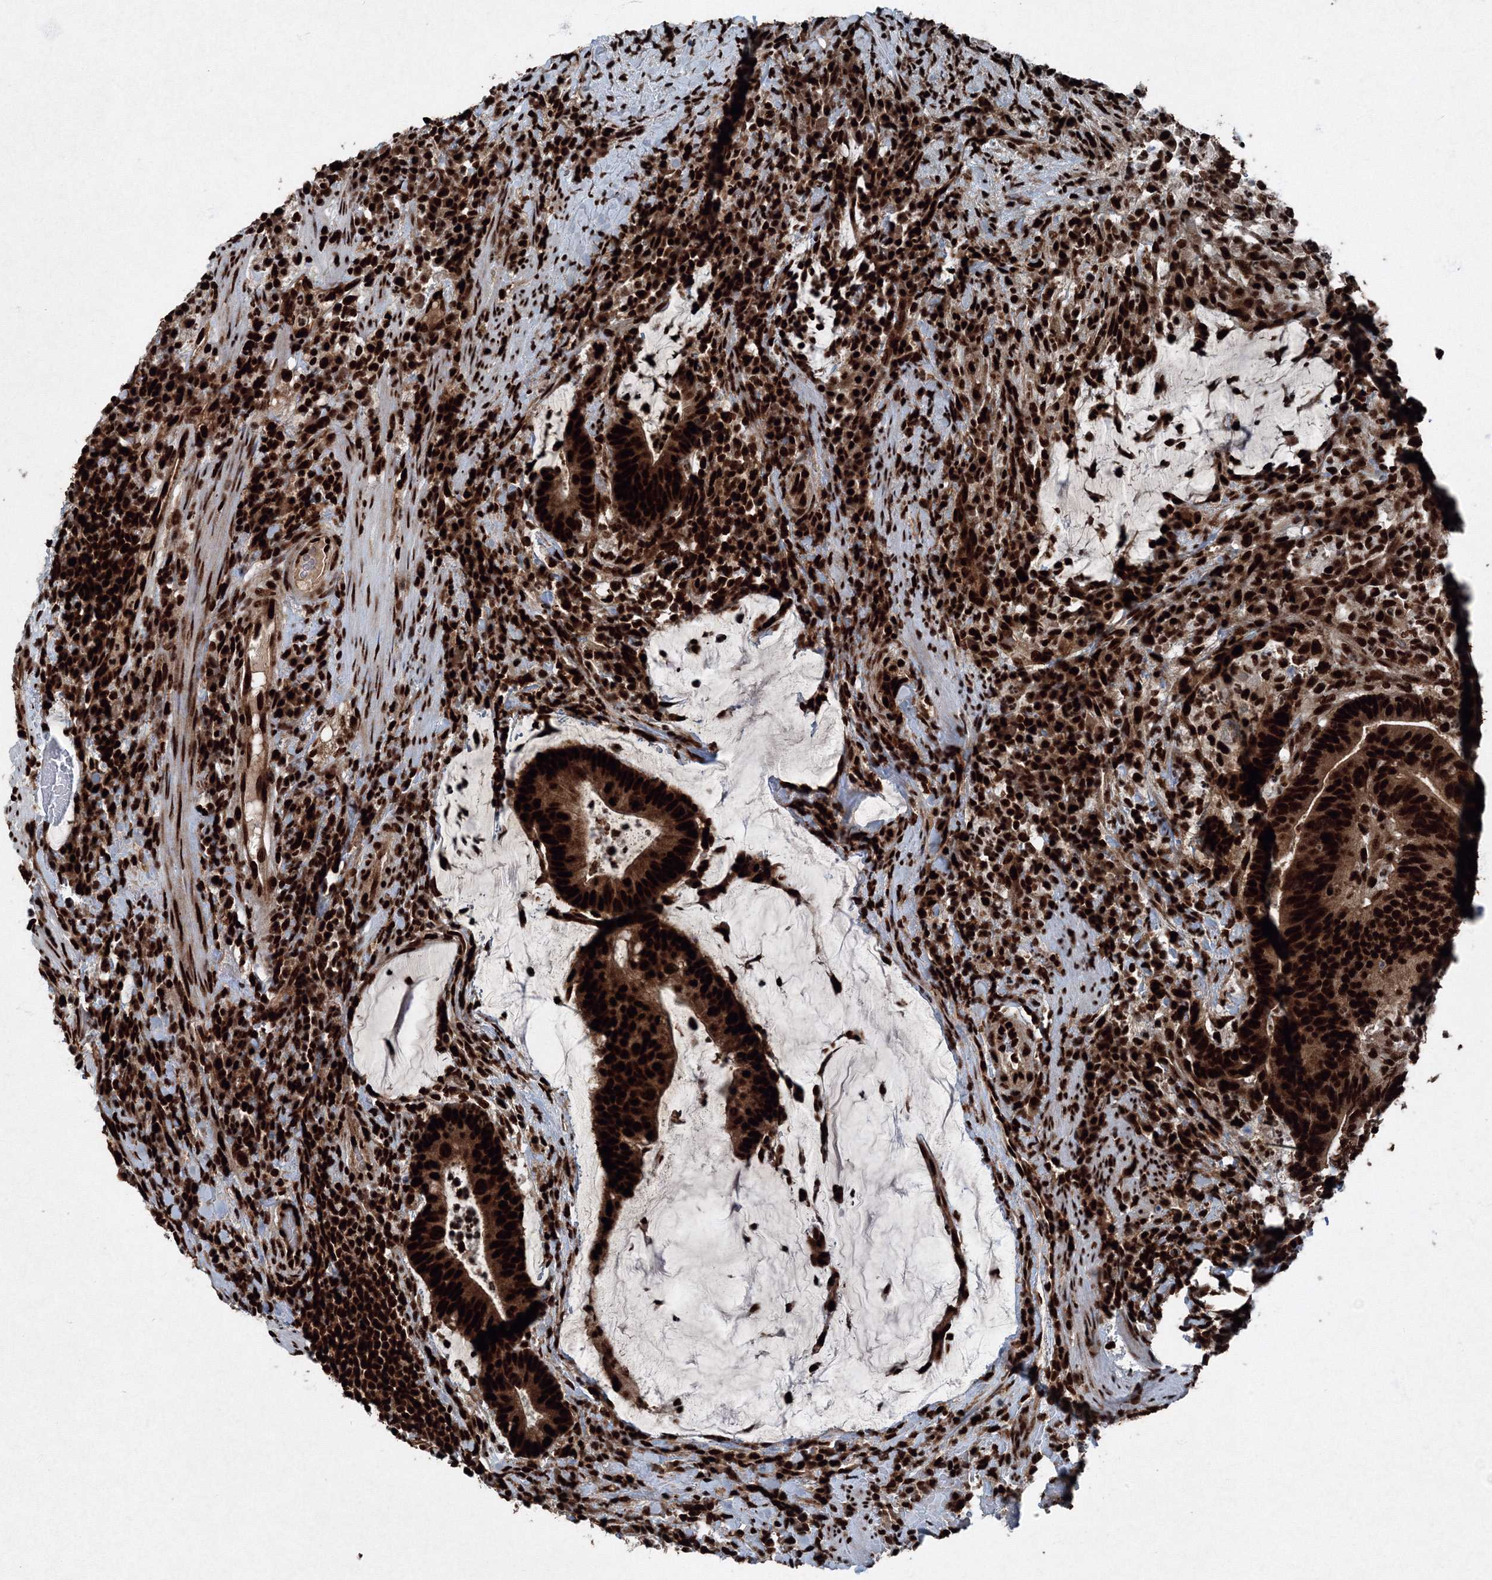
{"staining": {"intensity": "strong", "quantity": ">75%", "location": "cytoplasmic/membranous,nuclear"}, "tissue": "colorectal cancer", "cell_type": "Tumor cells", "image_type": "cancer", "snomed": [{"axis": "morphology", "description": "Adenocarcinoma, NOS"}, {"axis": "topography", "description": "Colon"}], "caption": "Protein staining of colorectal cancer (adenocarcinoma) tissue displays strong cytoplasmic/membranous and nuclear staining in approximately >75% of tumor cells.", "gene": "SNRPC", "patient": {"sex": "female", "age": 66}}